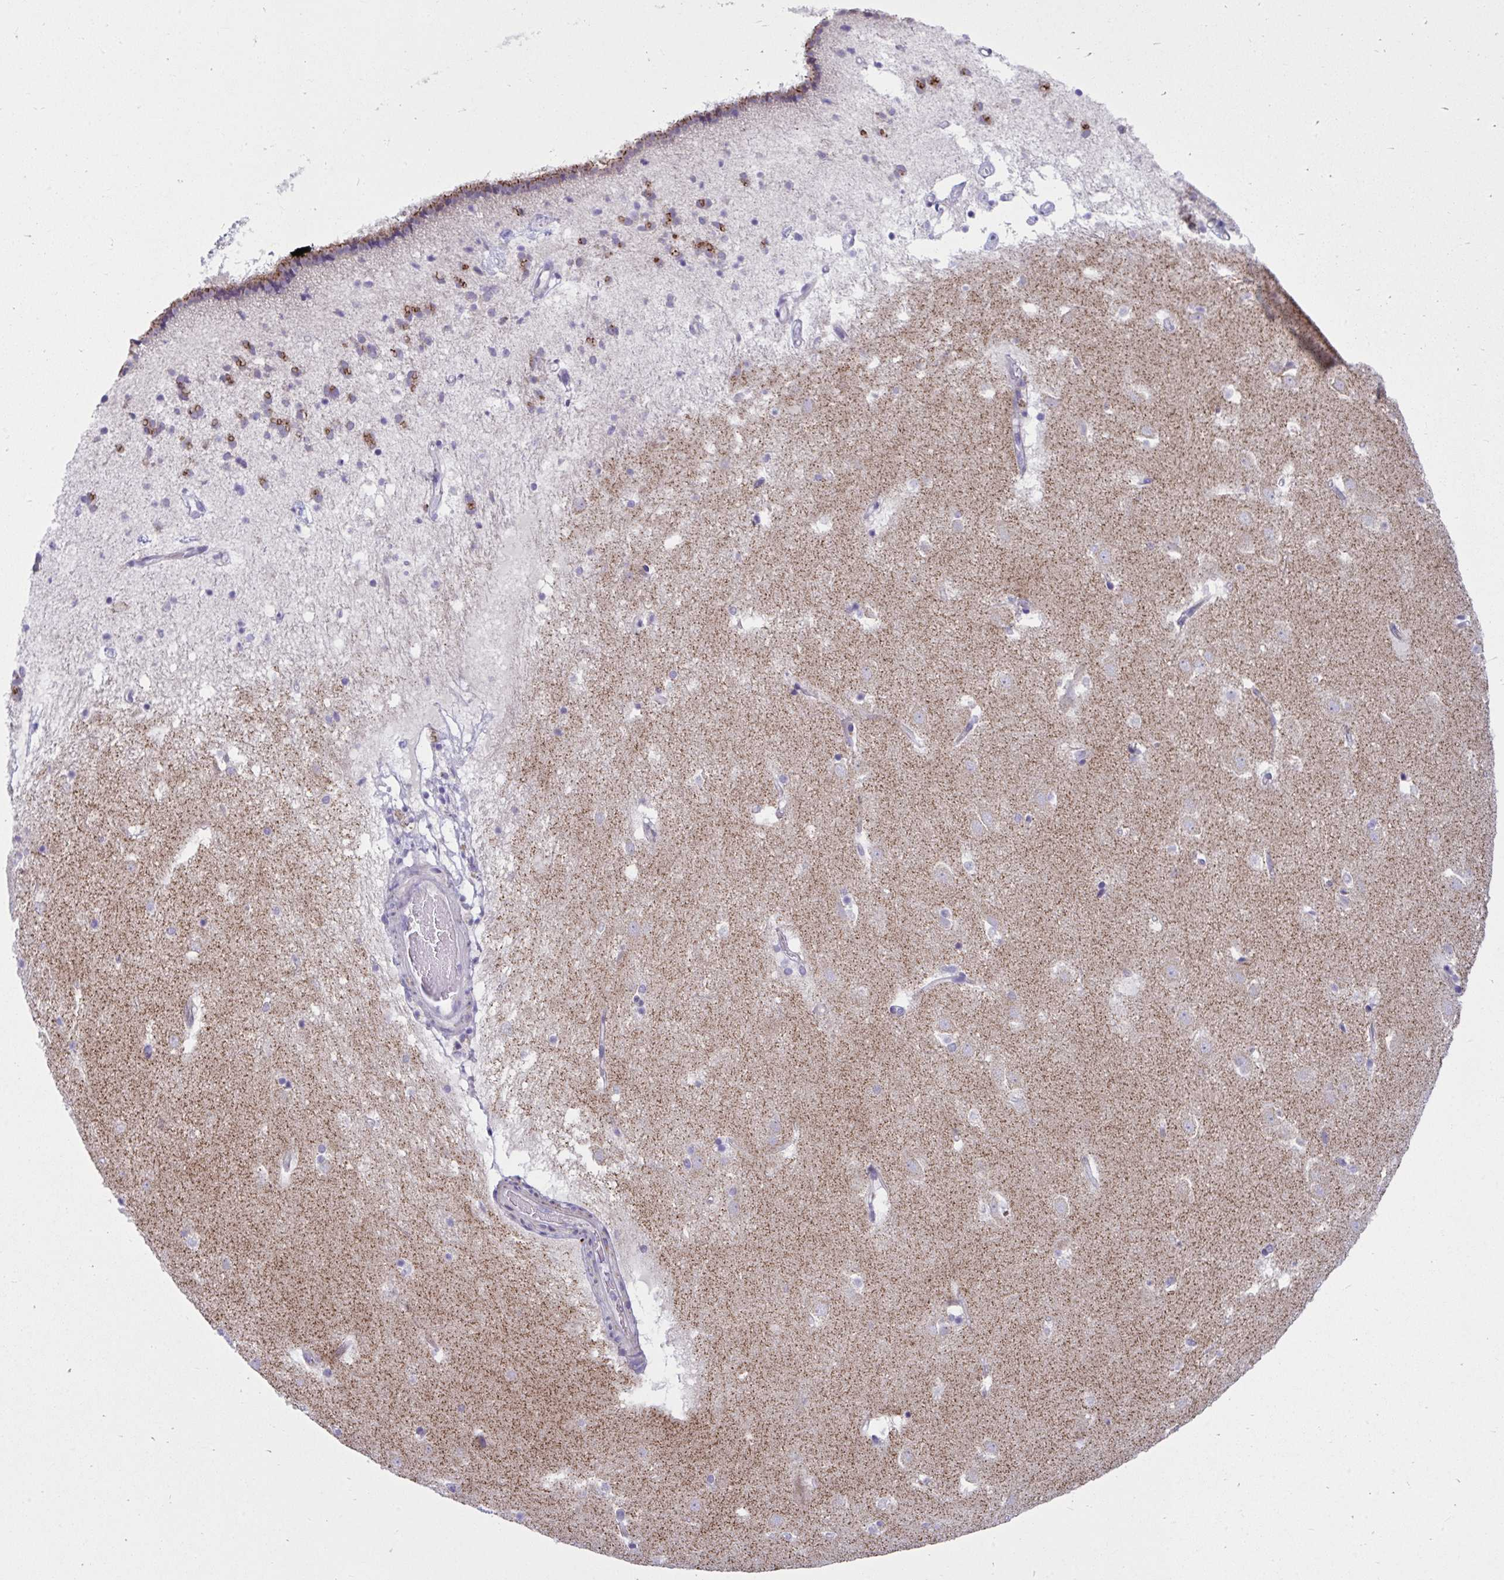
{"staining": {"intensity": "moderate", "quantity": "<25%", "location": "cytoplasmic/membranous"}, "tissue": "caudate", "cell_type": "Glial cells", "image_type": "normal", "snomed": [{"axis": "morphology", "description": "Normal tissue, NOS"}, {"axis": "topography", "description": "Lateral ventricle wall"}], "caption": "A brown stain shows moderate cytoplasmic/membranous staining of a protein in glial cells of benign caudate. Nuclei are stained in blue.", "gene": "DTX3", "patient": {"sex": "male", "age": 37}}